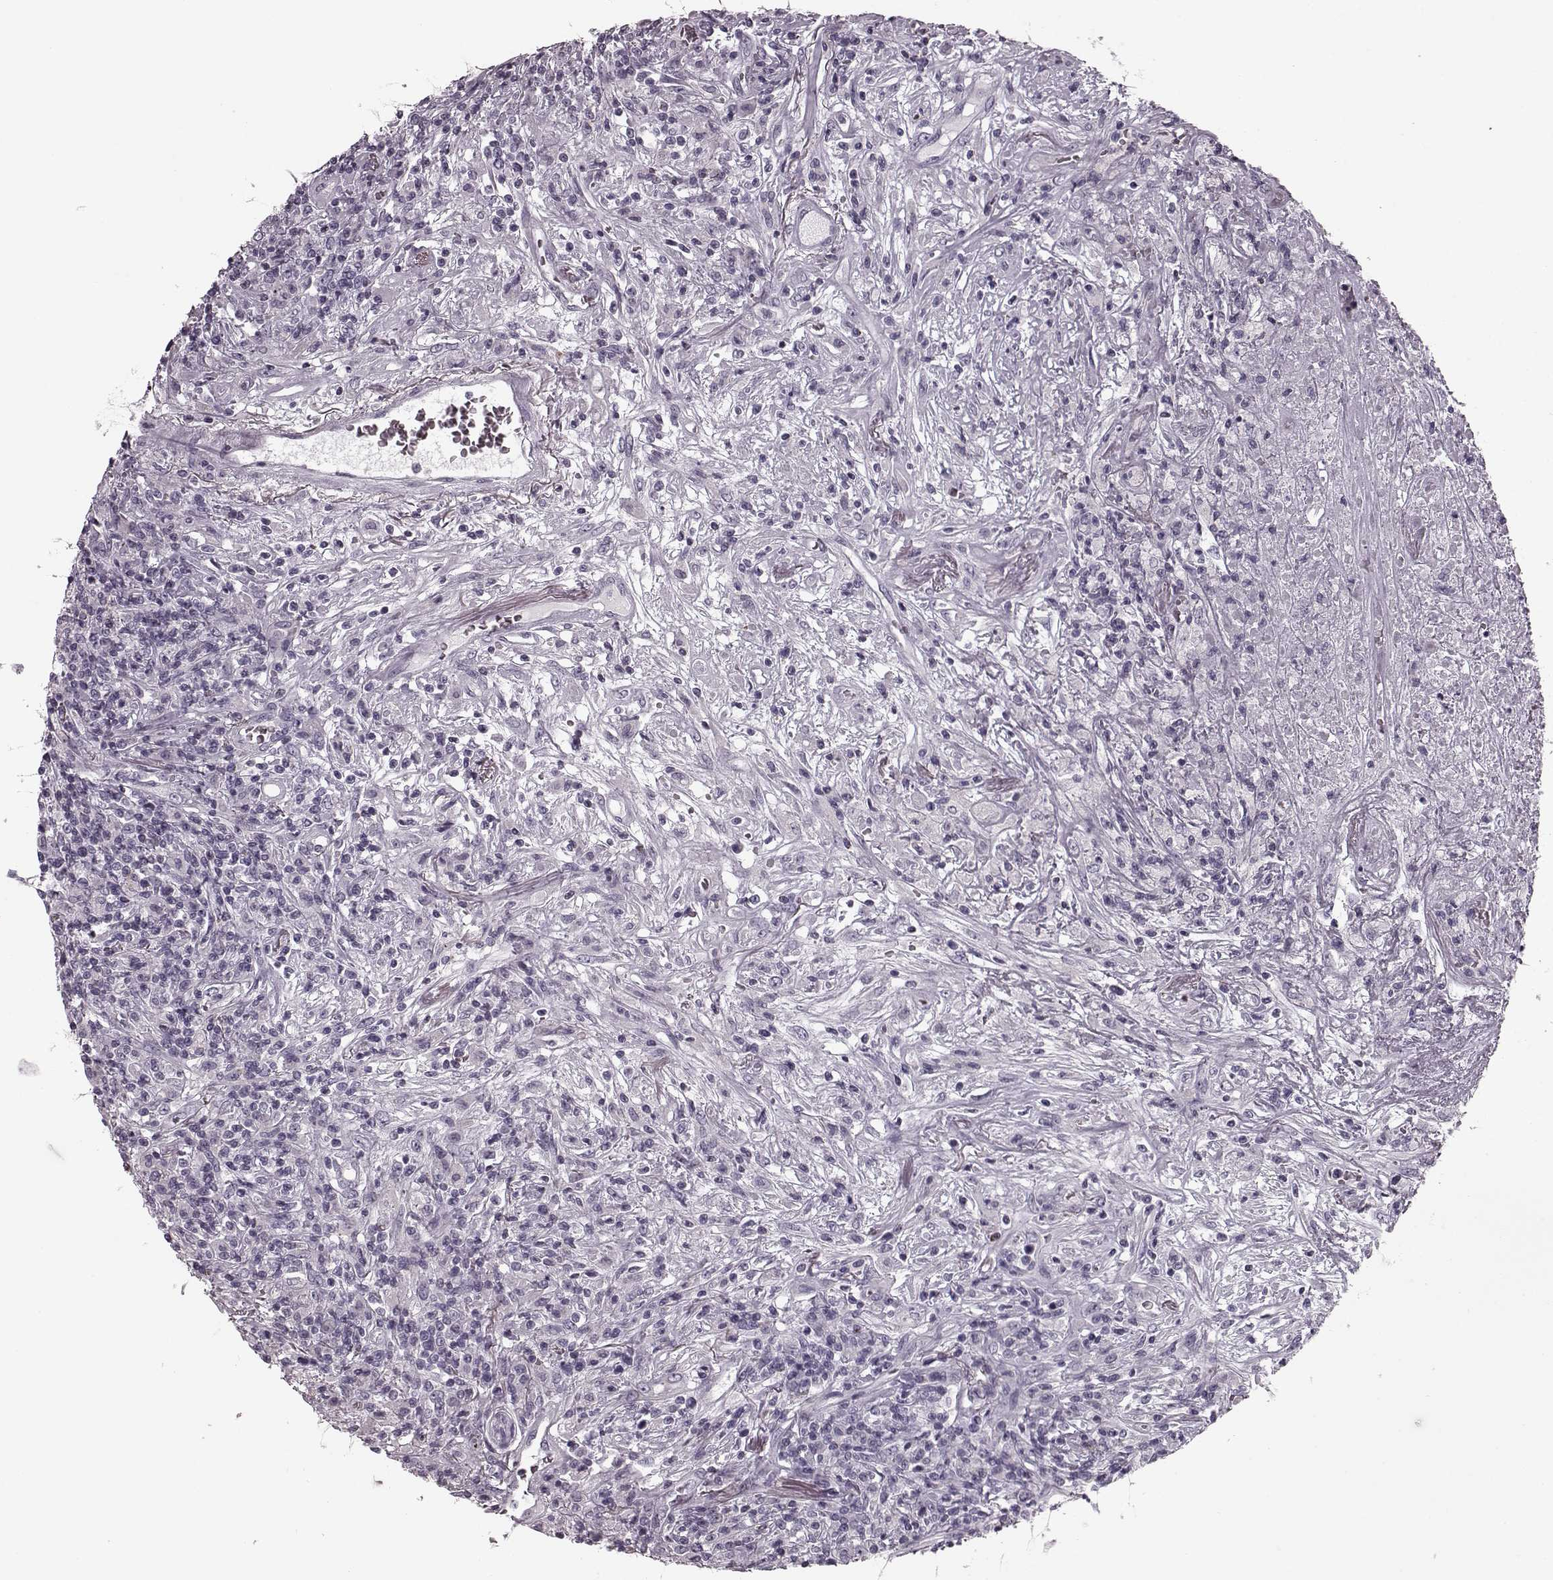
{"staining": {"intensity": "negative", "quantity": "none", "location": "none"}, "tissue": "lymphoma", "cell_type": "Tumor cells", "image_type": "cancer", "snomed": [{"axis": "morphology", "description": "Malignant lymphoma, non-Hodgkin's type, High grade"}, {"axis": "topography", "description": "Lung"}], "caption": "The photomicrograph shows no significant staining in tumor cells of malignant lymphoma, non-Hodgkin's type (high-grade).", "gene": "CST7", "patient": {"sex": "male", "age": 79}}